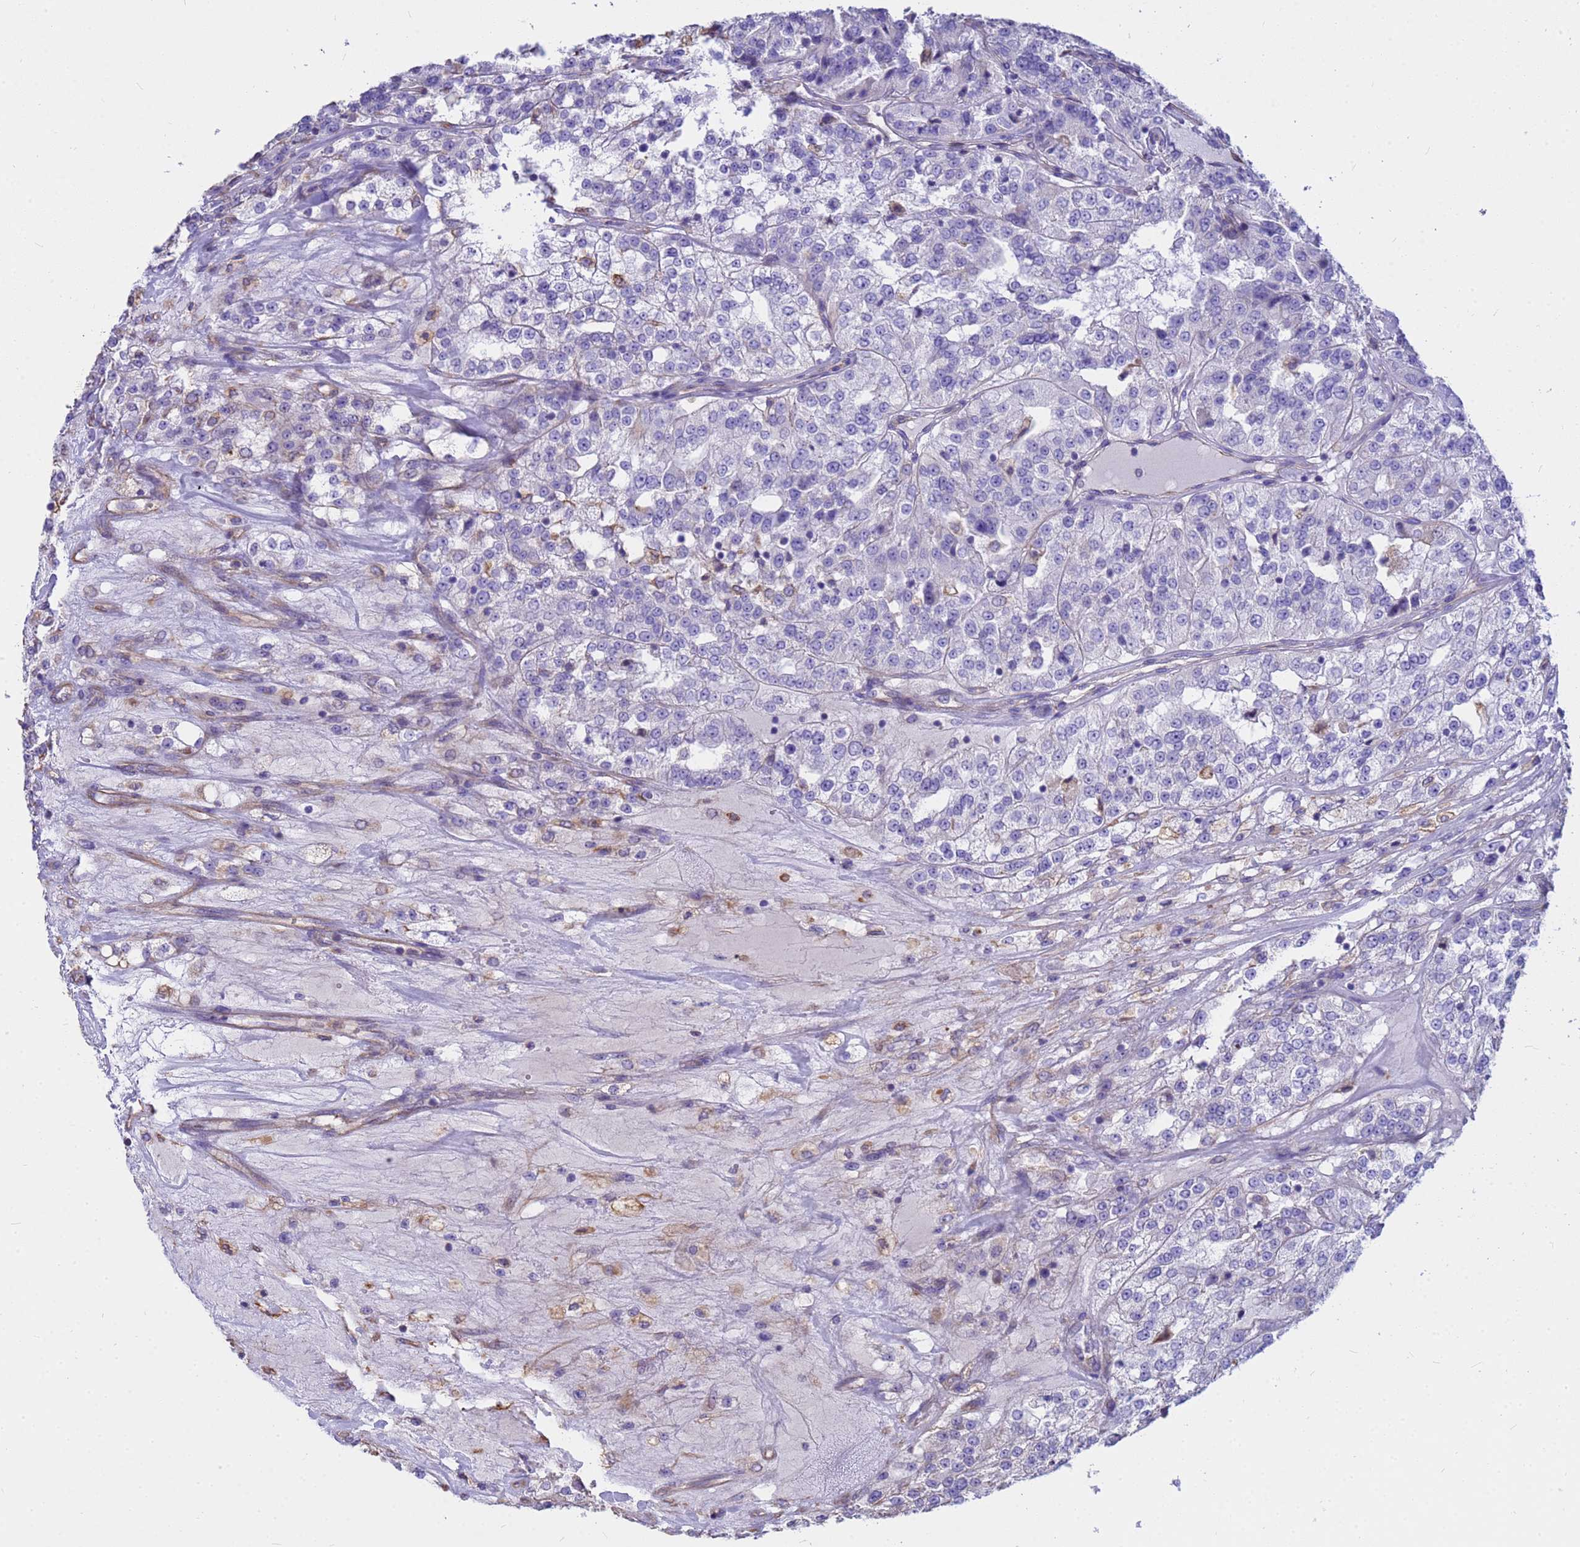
{"staining": {"intensity": "negative", "quantity": "none", "location": "none"}, "tissue": "renal cancer", "cell_type": "Tumor cells", "image_type": "cancer", "snomed": [{"axis": "morphology", "description": "Adenocarcinoma, NOS"}, {"axis": "topography", "description": "Kidney"}], "caption": "Renal cancer was stained to show a protein in brown. There is no significant positivity in tumor cells.", "gene": "TCEAL3", "patient": {"sex": "female", "age": 63}}